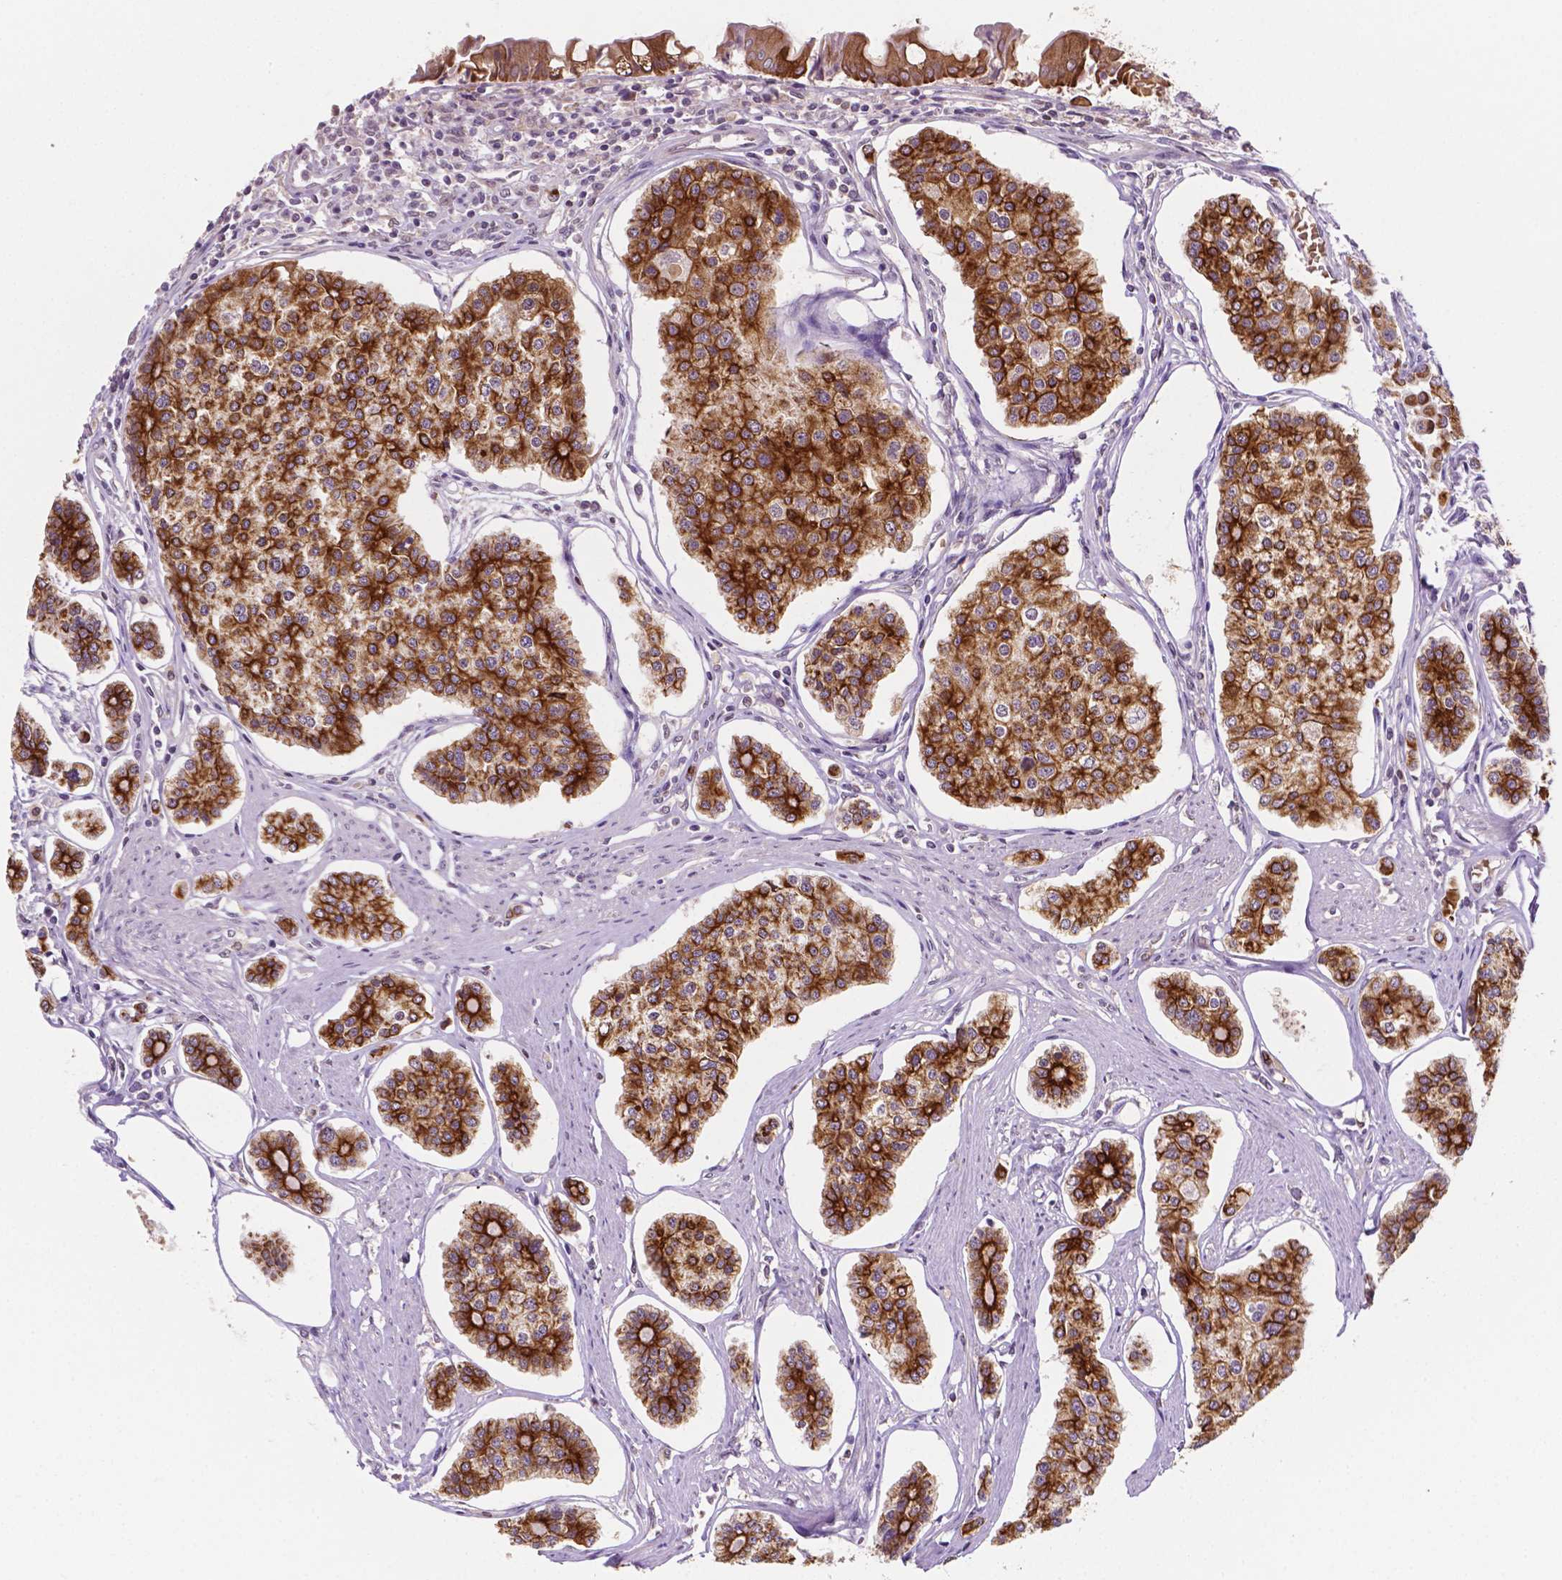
{"staining": {"intensity": "moderate", "quantity": ">75%", "location": "cytoplasmic/membranous"}, "tissue": "carcinoid", "cell_type": "Tumor cells", "image_type": "cancer", "snomed": [{"axis": "morphology", "description": "Carcinoid, malignant, NOS"}, {"axis": "topography", "description": "Small intestine"}], "caption": "An image of carcinoid stained for a protein demonstrates moderate cytoplasmic/membranous brown staining in tumor cells.", "gene": "SHLD3", "patient": {"sex": "female", "age": 65}}